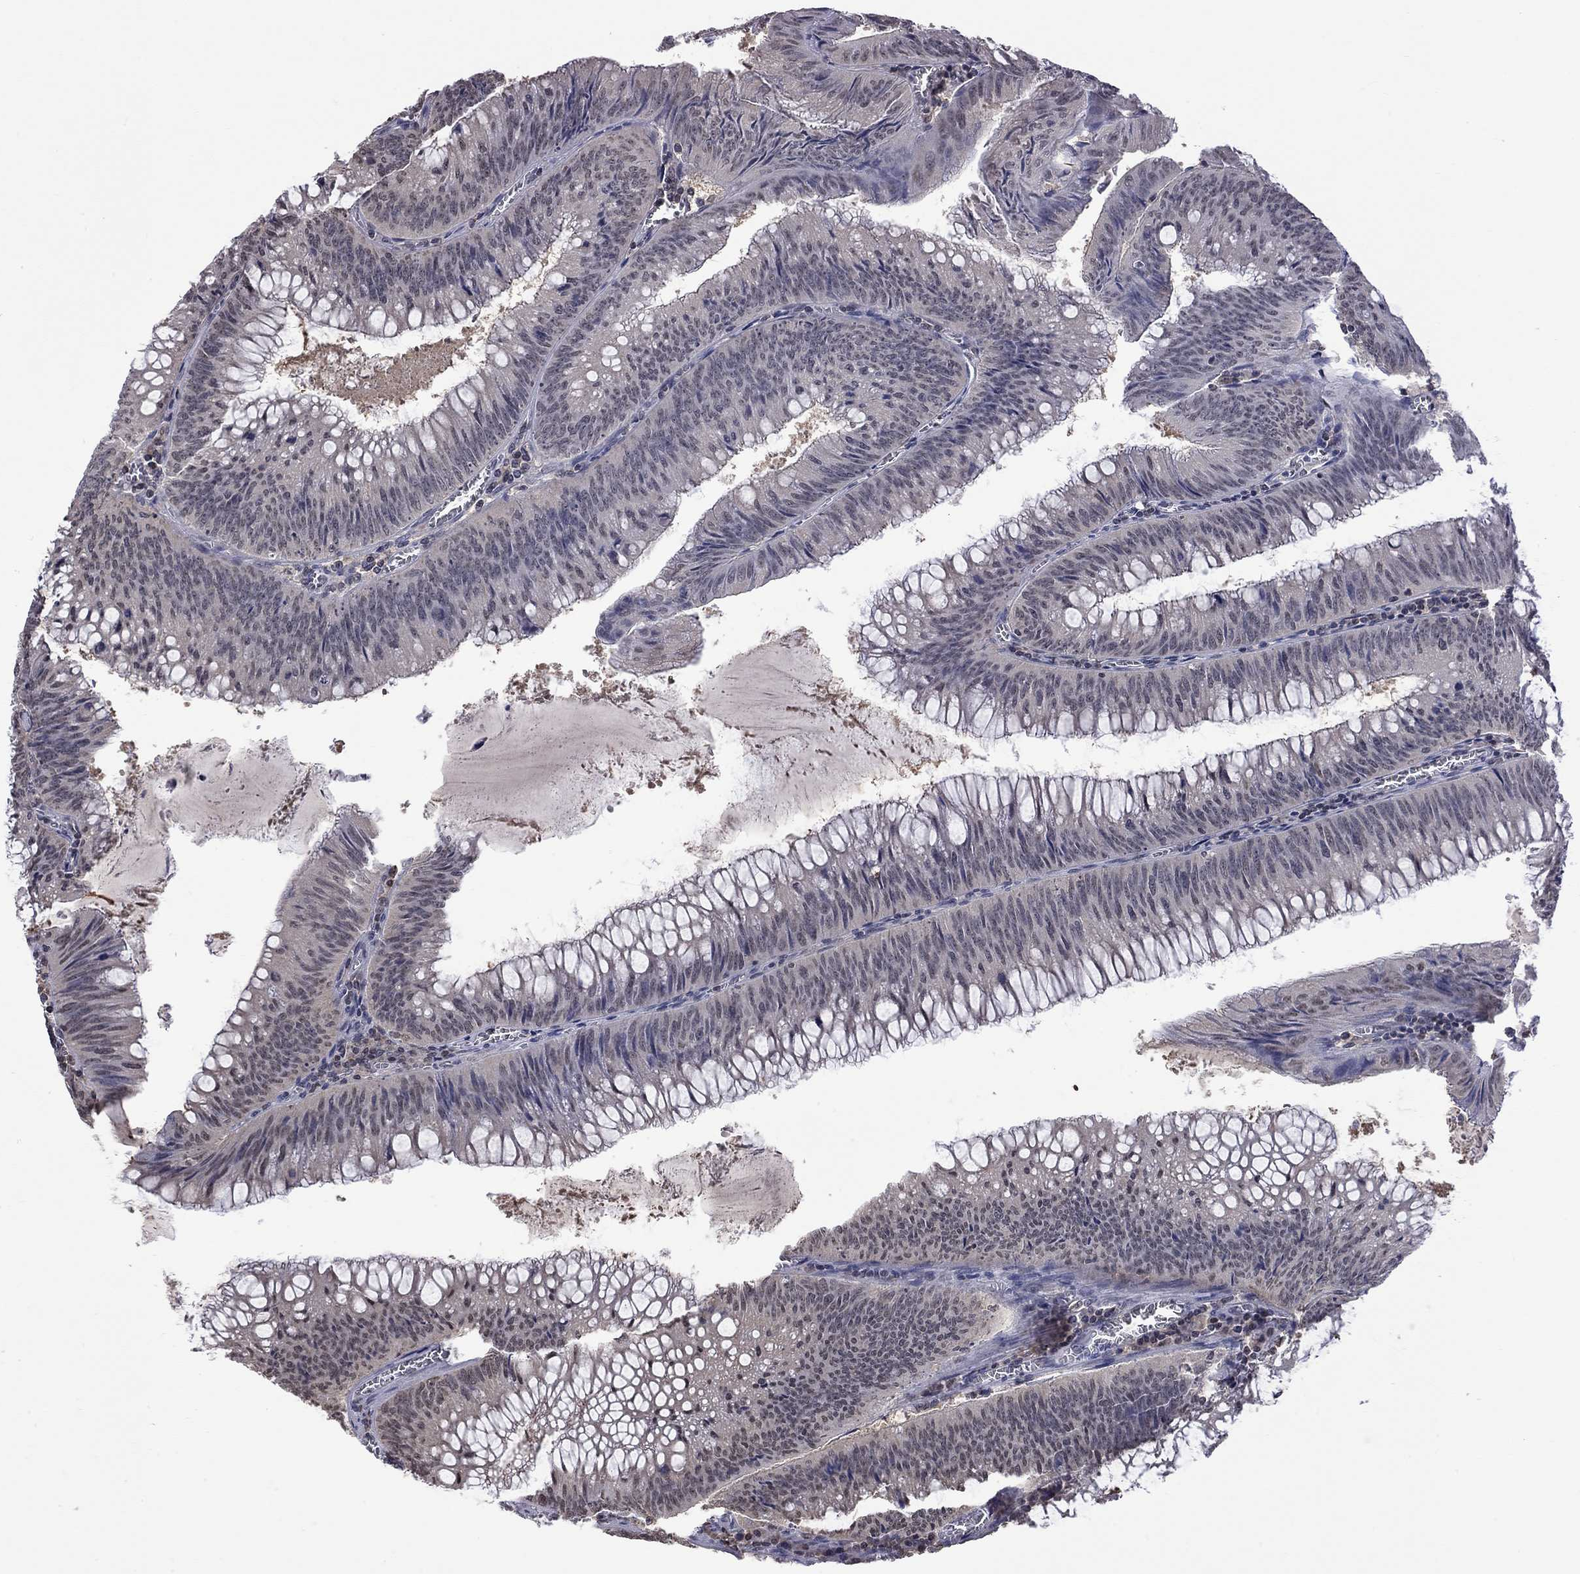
{"staining": {"intensity": "negative", "quantity": "none", "location": "none"}, "tissue": "colorectal cancer", "cell_type": "Tumor cells", "image_type": "cancer", "snomed": [{"axis": "morphology", "description": "Adenocarcinoma, NOS"}, {"axis": "topography", "description": "Rectum"}], "caption": "There is no significant staining in tumor cells of colorectal cancer (adenocarcinoma). Brightfield microscopy of immunohistochemistry (IHC) stained with DAB (brown) and hematoxylin (blue), captured at high magnification.", "gene": "RFWD3", "patient": {"sex": "female", "age": 72}}